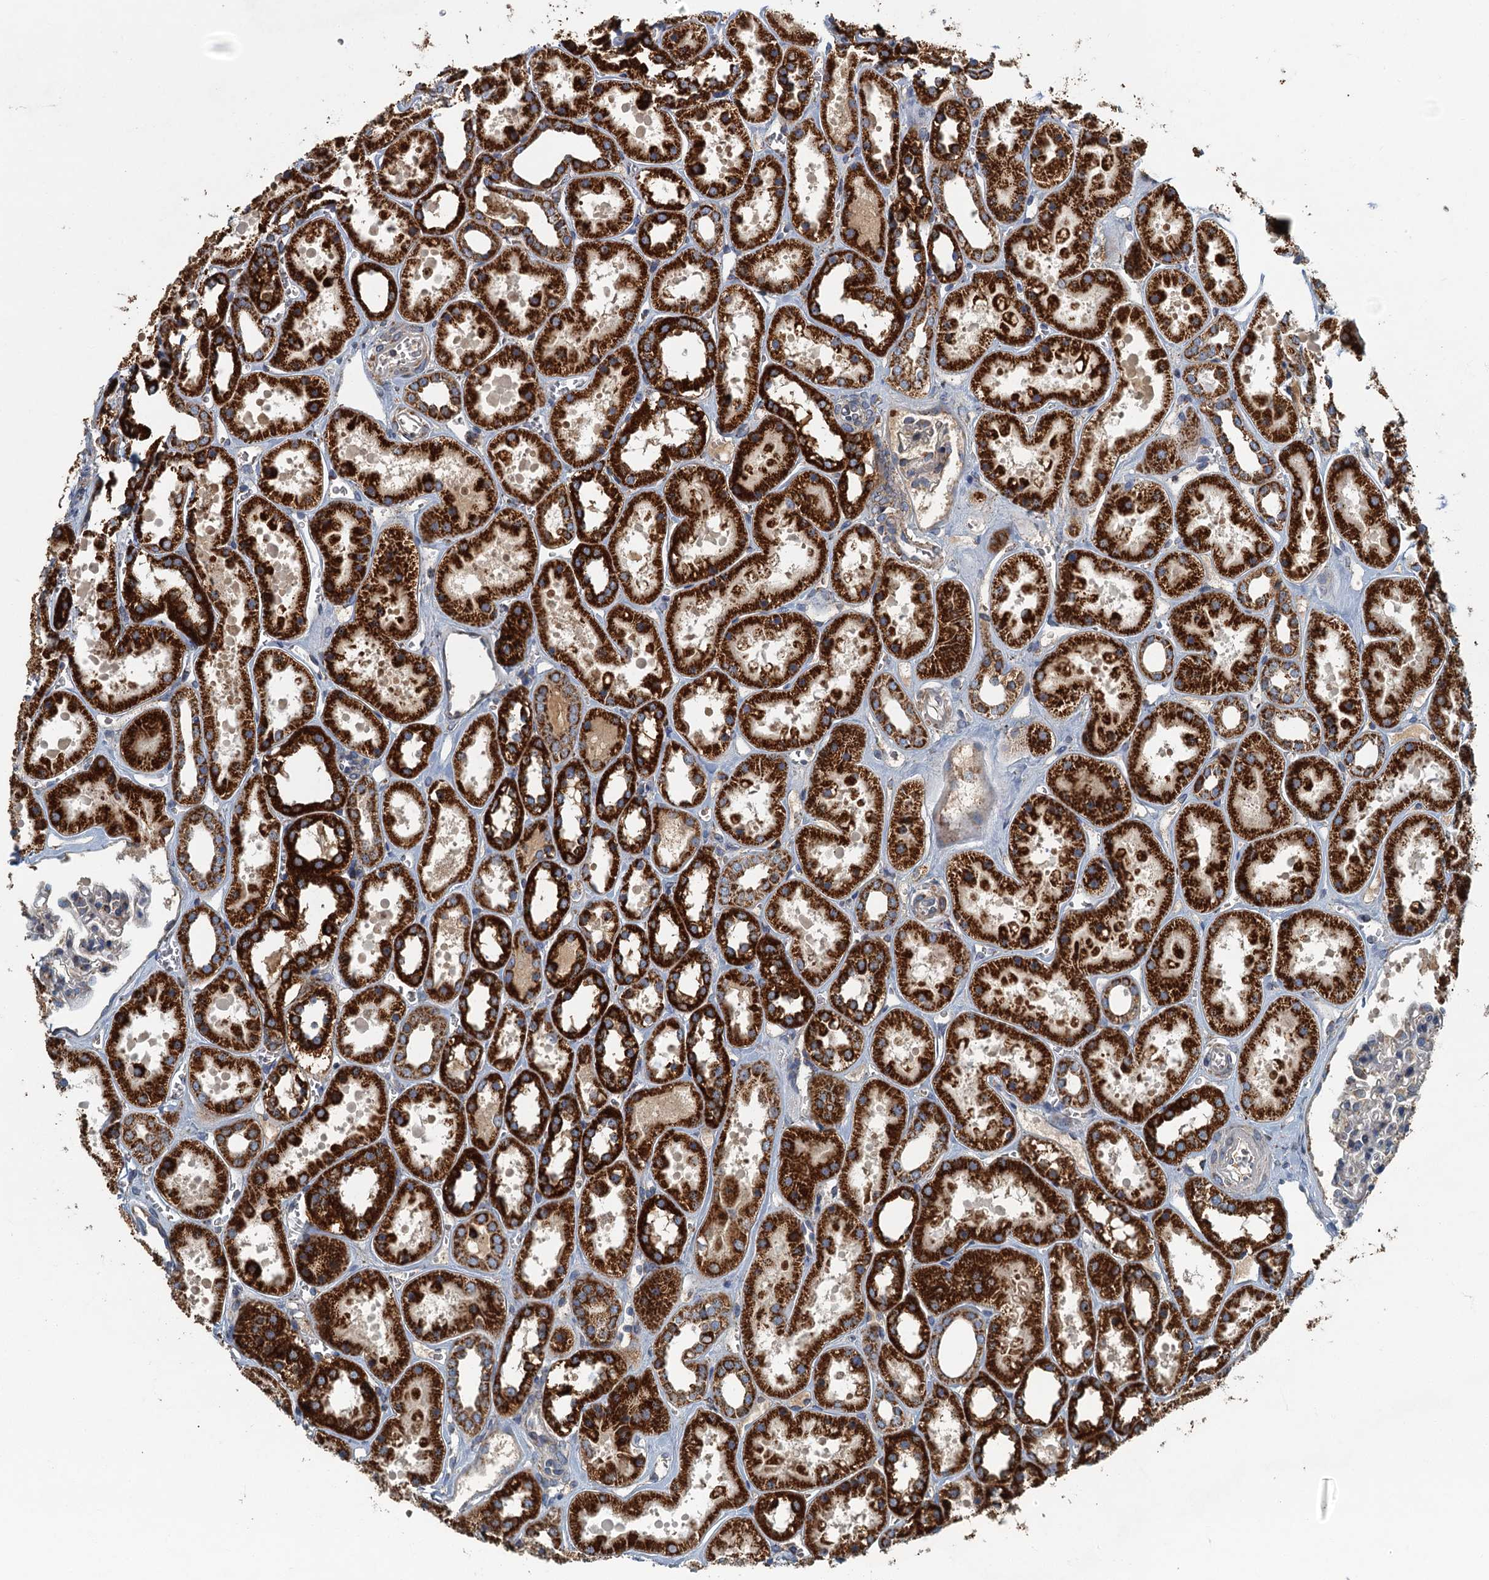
{"staining": {"intensity": "negative", "quantity": "none", "location": "none"}, "tissue": "kidney", "cell_type": "Cells in glomeruli", "image_type": "normal", "snomed": [{"axis": "morphology", "description": "Normal tissue, NOS"}, {"axis": "topography", "description": "Kidney"}], "caption": "This is an immunohistochemistry photomicrograph of normal human kidney. There is no positivity in cells in glomeruli.", "gene": "SPDYC", "patient": {"sex": "female", "age": 41}}